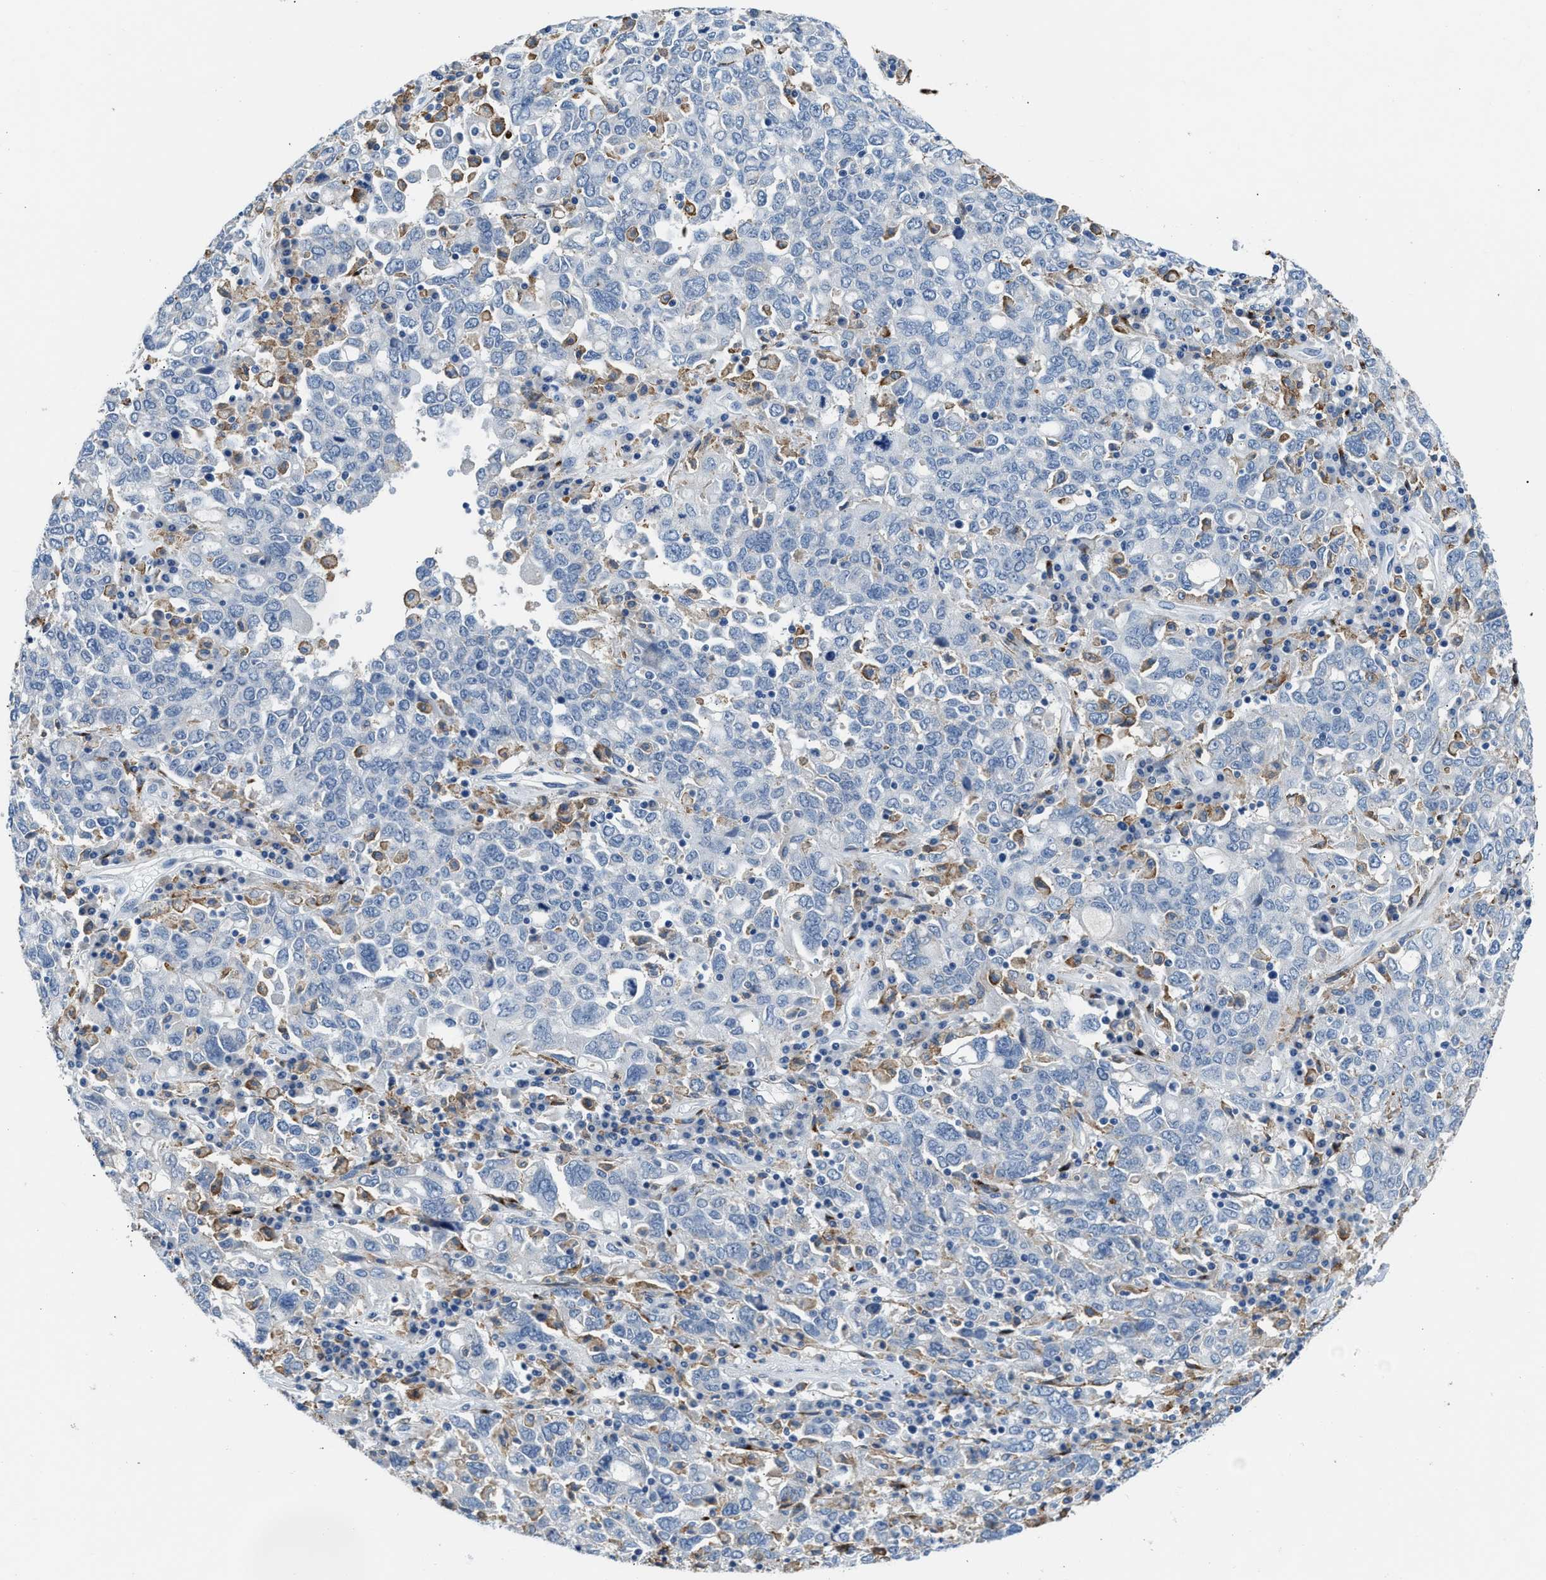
{"staining": {"intensity": "negative", "quantity": "none", "location": "none"}, "tissue": "ovarian cancer", "cell_type": "Tumor cells", "image_type": "cancer", "snomed": [{"axis": "morphology", "description": "Carcinoma, endometroid"}, {"axis": "topography", "description": "Ovary"}], "caption": "Immunohistochemistry (IHC) of endometroid carcinoma (ovarian) reveals no expression in tumor cells.", "gene": "LRP1", "patient": {"sex": "female", "age": 62}}